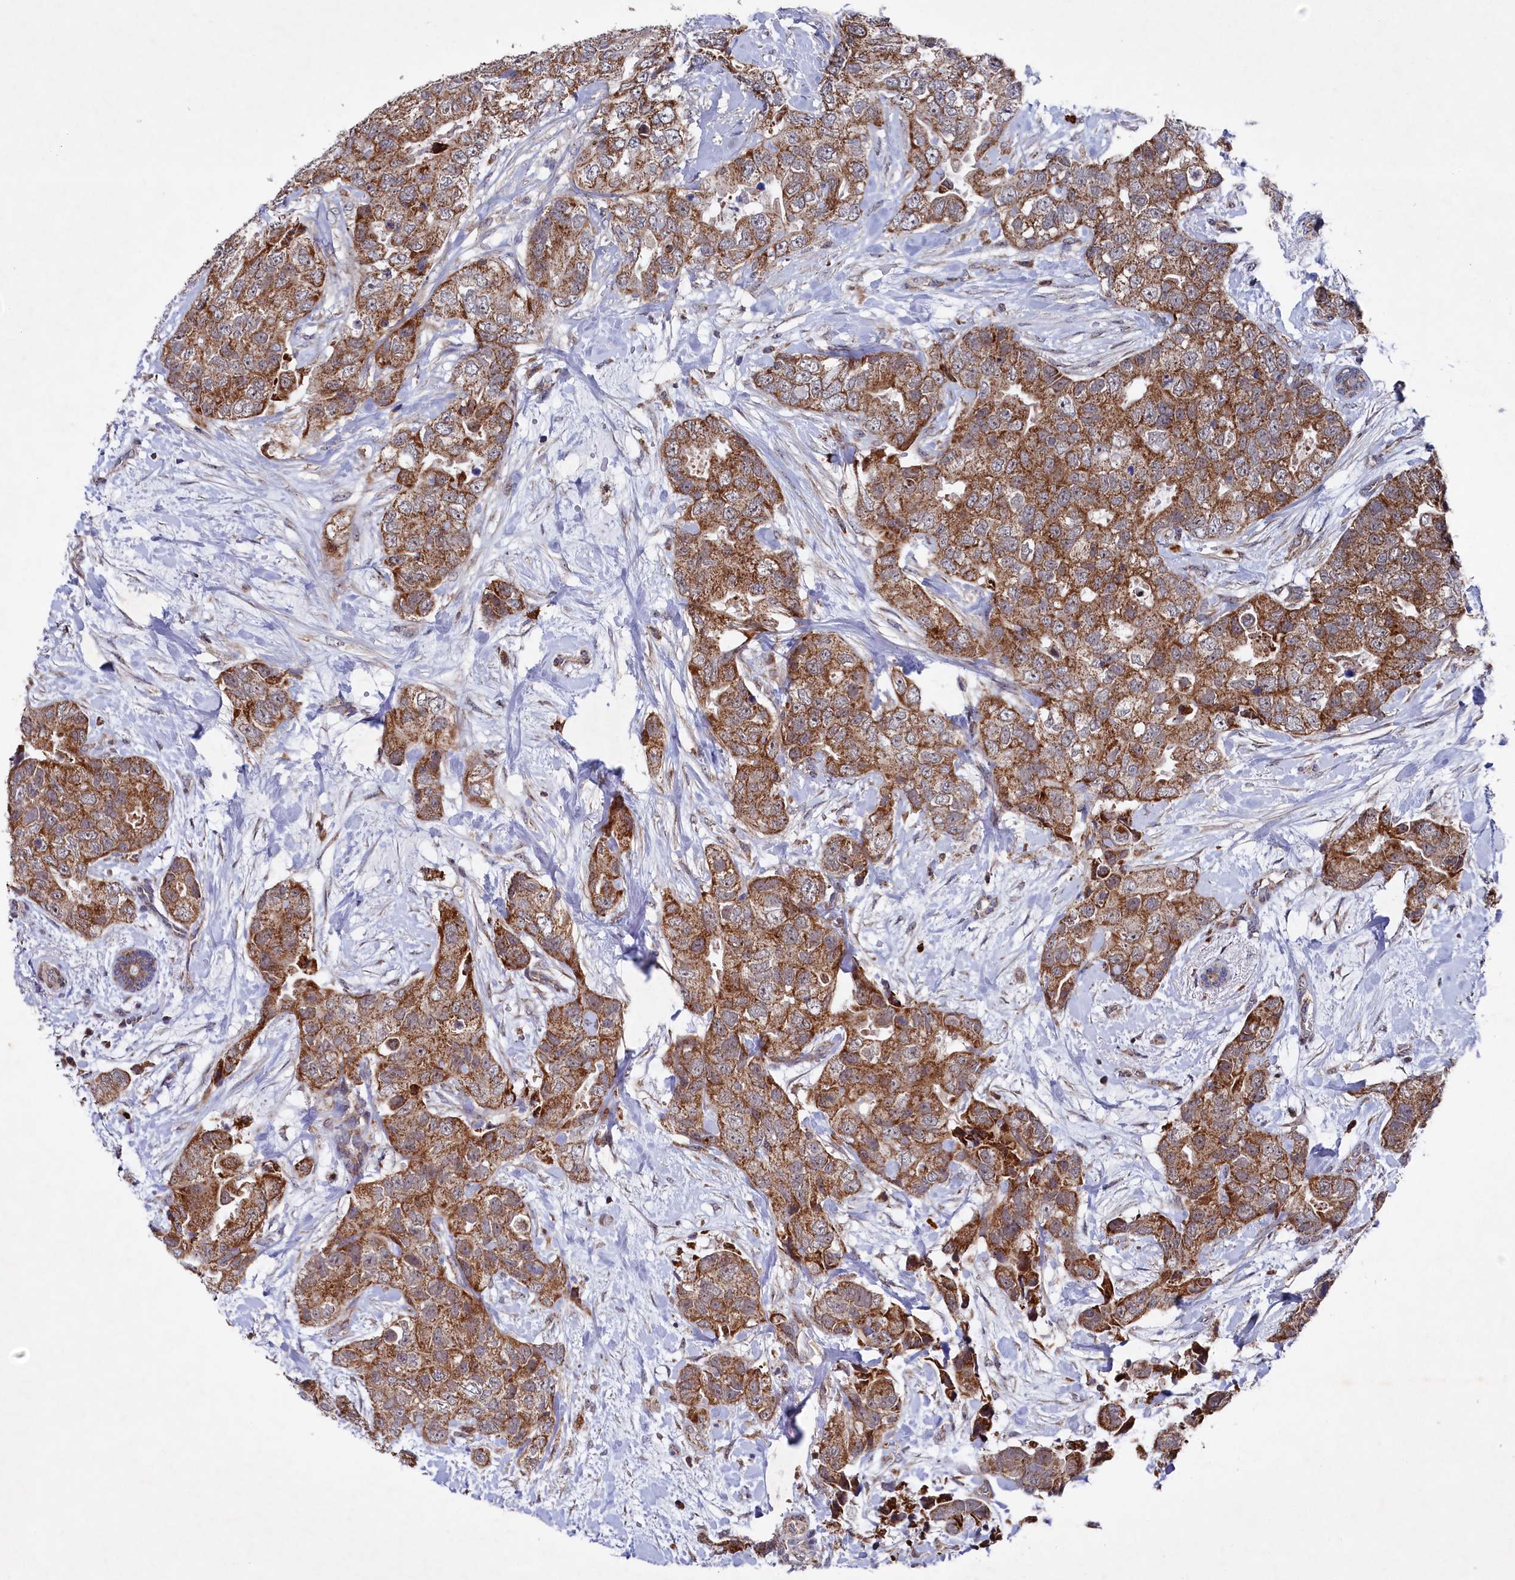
{"staining": {"intensity": "strong", "quantity": ">75%", "location": "cytoplasmic/membranous"}, "tissue": "breast cancer", "cell_type": "Tumor cells", "image_type": "cancer", "snomed": [{"axis": "morphology", "description": "Duct carcinoma"}, {"axis": "topography", "description": "Breast"}], "caption": "Immunohistochemistry (IHC) (DAB) staining of breast intraductal carcinoma displays strong cytoplasmic/membranous protein expression in approximately >75% of tumor cells.", "gene": "CHCHD1", "patient": {"sex": "female", "age": 62}}